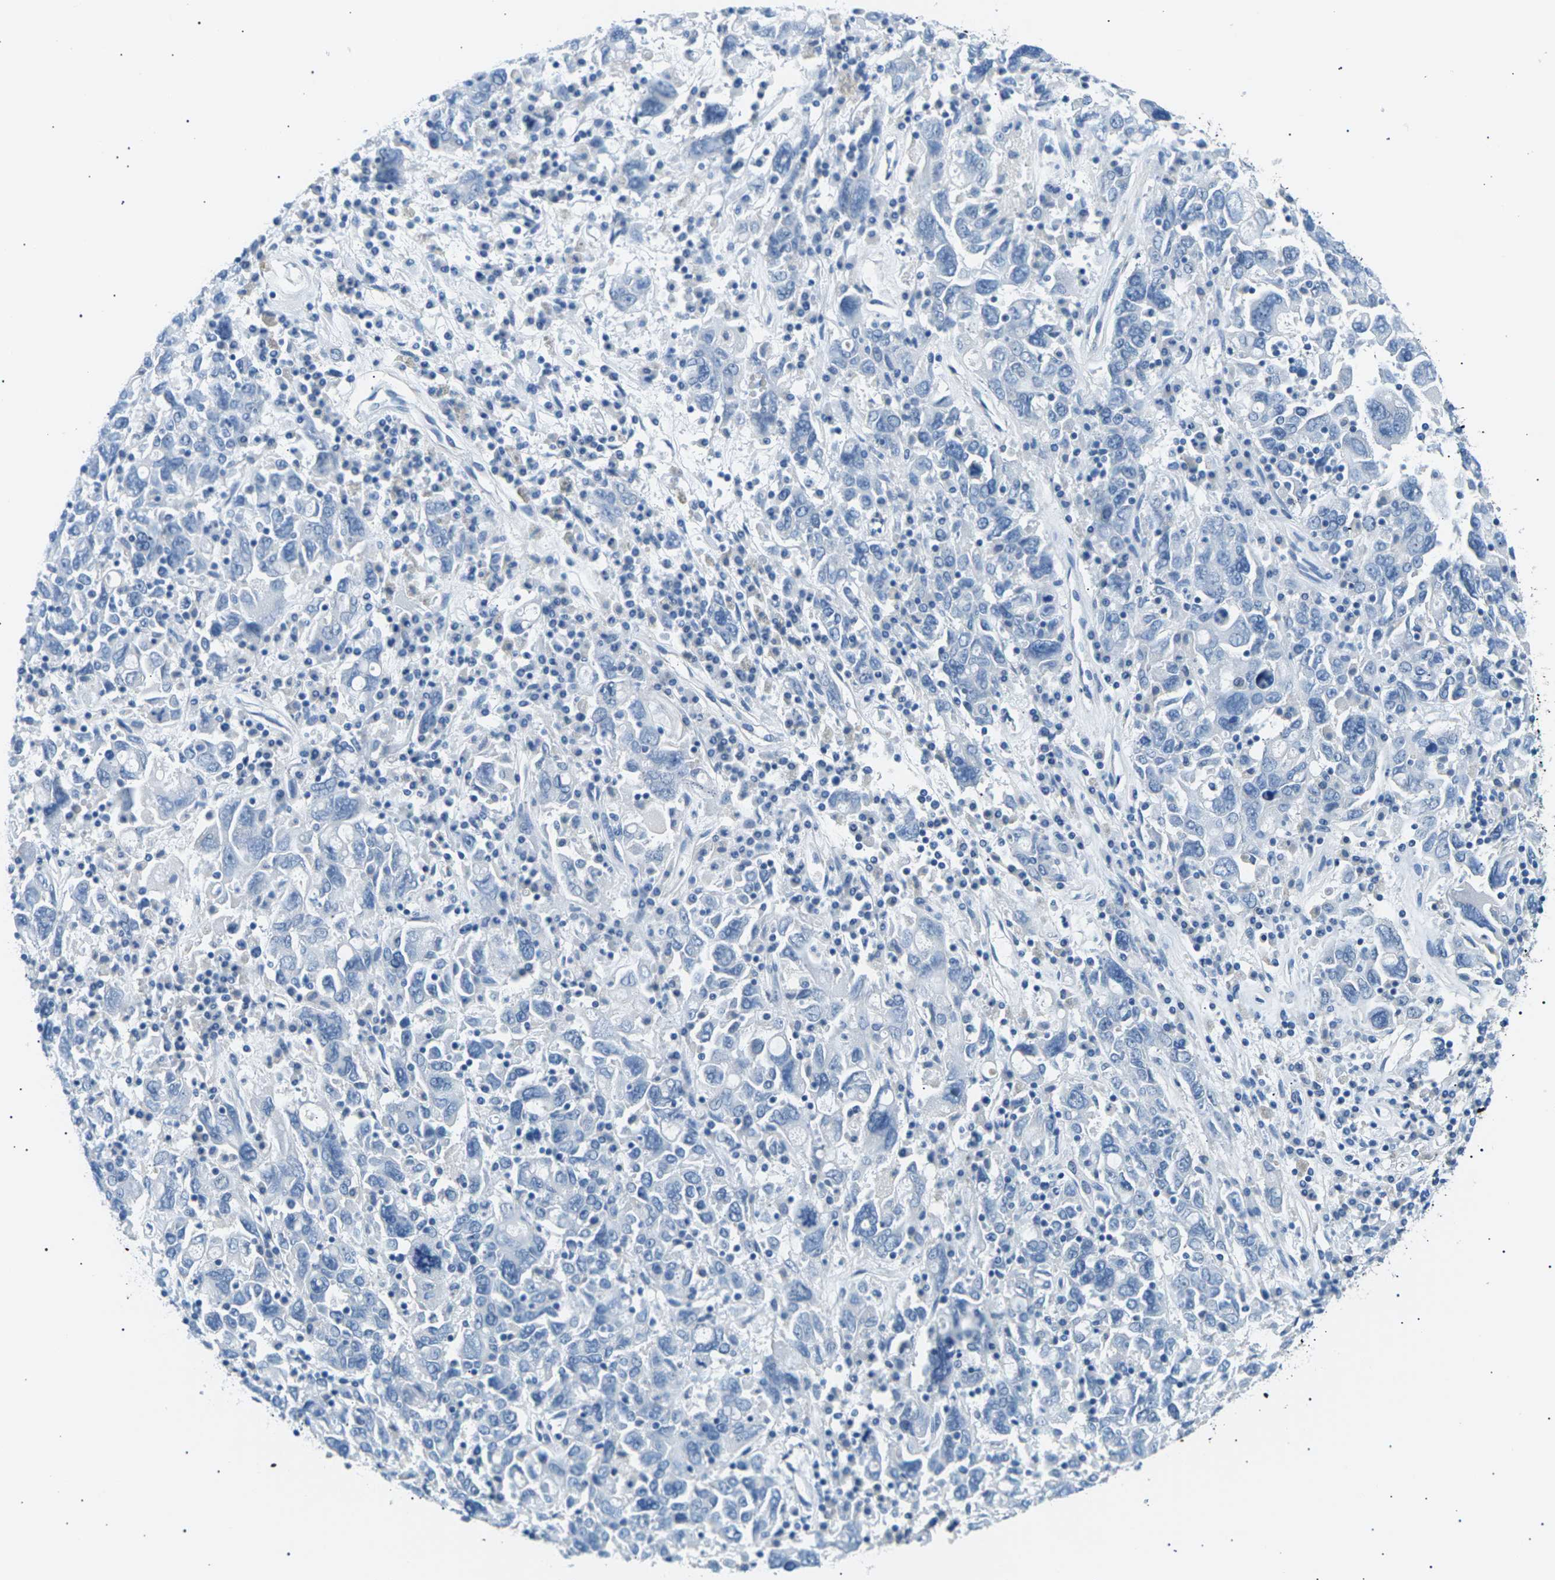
{"staining": {"intensity": "negative", "quantity": "none", "location": "none"}, "tissue": "ovarian cancer", "cell_type": "Tumor cells", "image_type": "cancer", "snomed": [{"axis": "morphology", "description": "Carcinoma, endometroid"}, {"axis": "topography", "description": "Ovary"}], "caption": "IHC of endometroid carcinoma (ovarian) reveals no staining in tumor cells.", "gene": "SEPTIN5", "patient": {"sex": "female", "age": 62}}